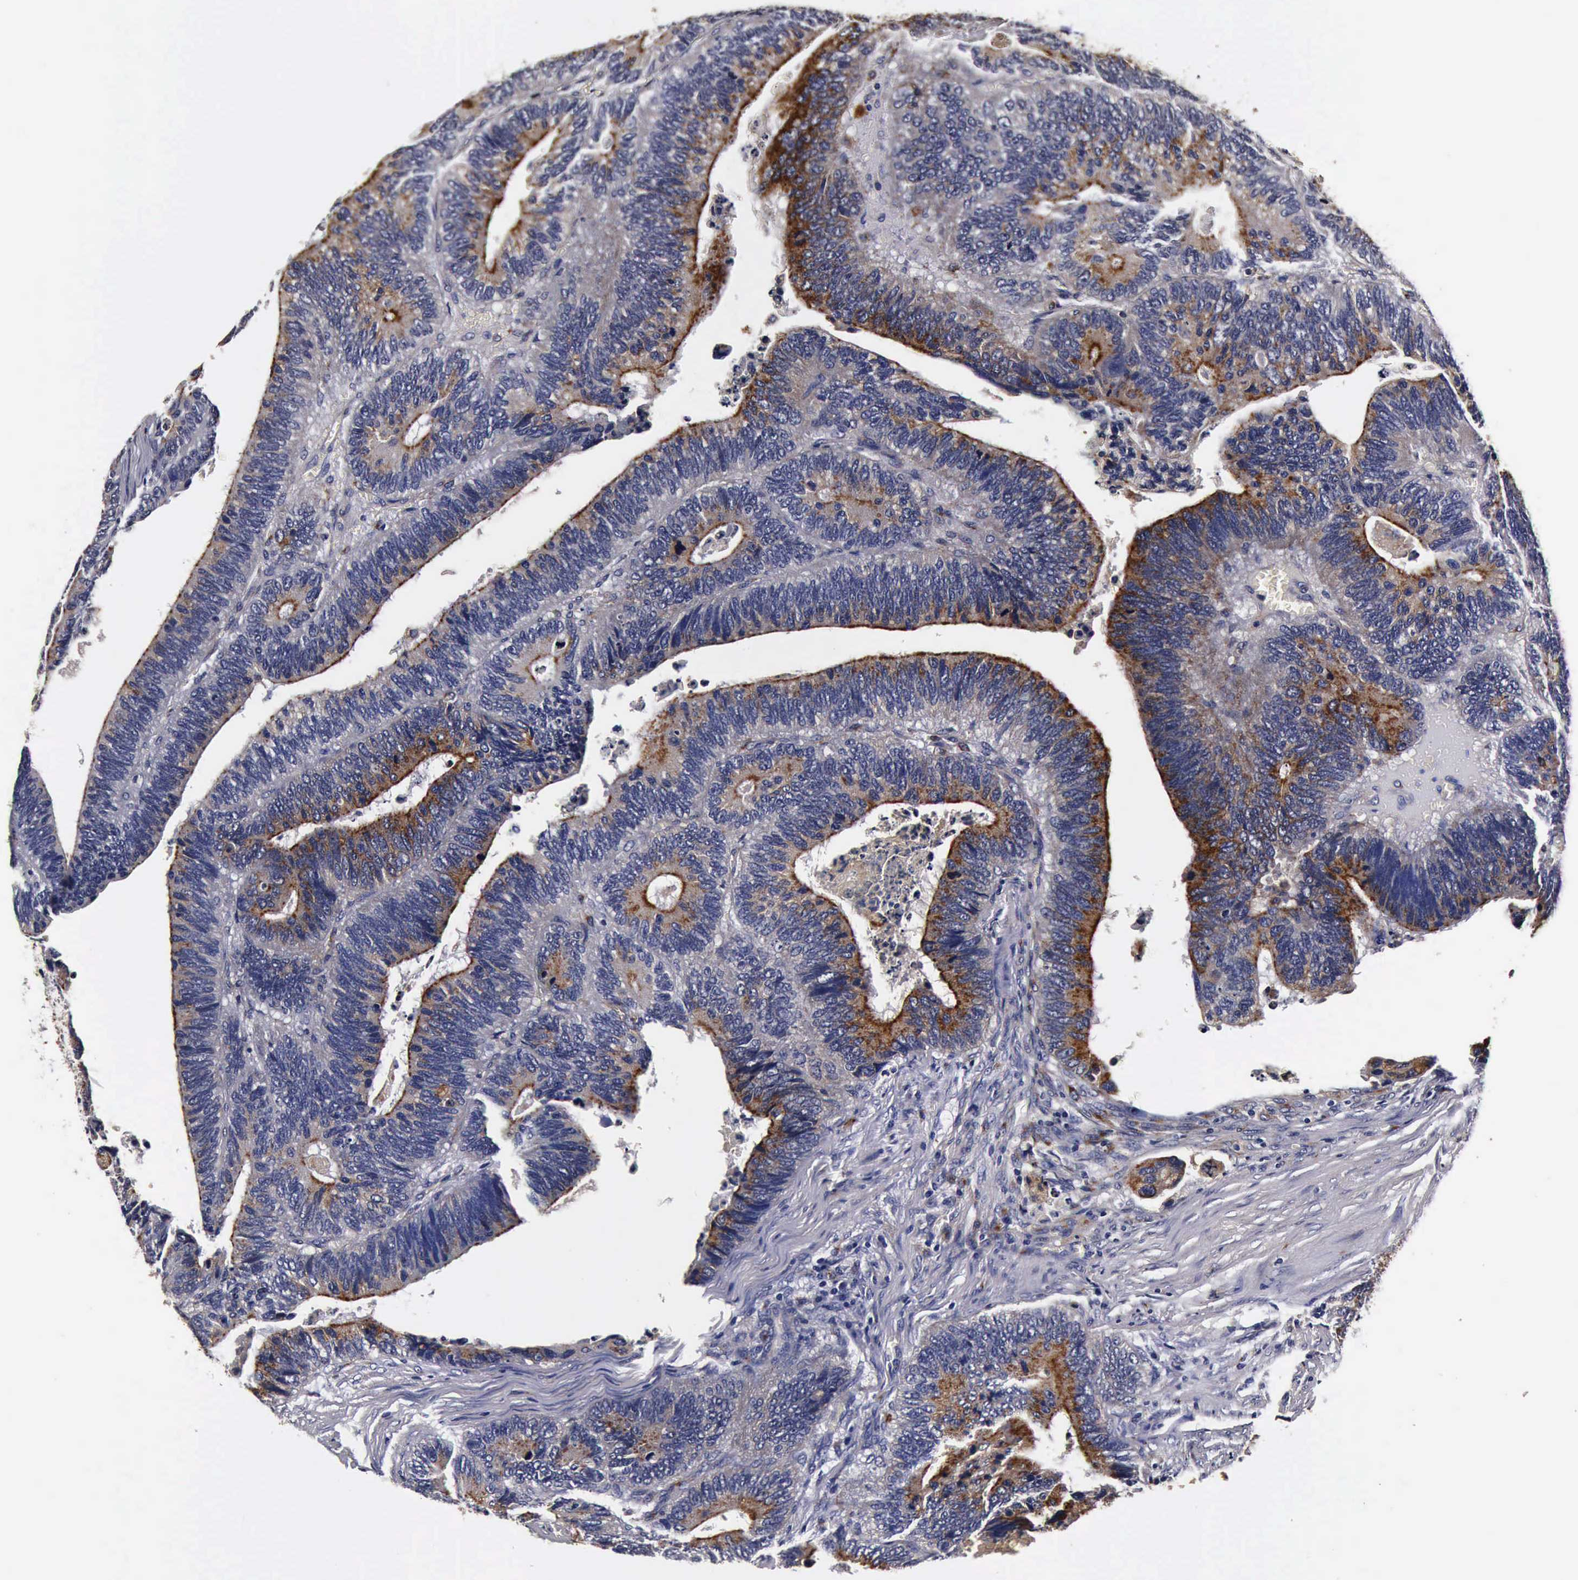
{"staining": {"intensity": "moderate", "quantity": ">75%", "location": "cytoplasmic/membranous"}, "tissue": "colorectal cancer", "cell_type": "Tumor cells", "image_type": "cancer", "snomed": [{"axis": "morphology", "description": "Adenocarcinoma, NOS"}, {"axis": "topography", "description": "Colon"}], "caption": "Immunohistochemistry staining of colorectal cancer, which shows medium levels of moderate cytoplasmic/membranous staining in about >75% of tumor cells indicating moderate cytoplasmic/membranous protein expression. The staining was performed using DAB (3,3'-diaminobenzidine) (brown) for protein detection and nuclei were counterstained in hematoxylin (blue).", "gene": "CST3", "patient": {"sex": "male", "age": 72}}